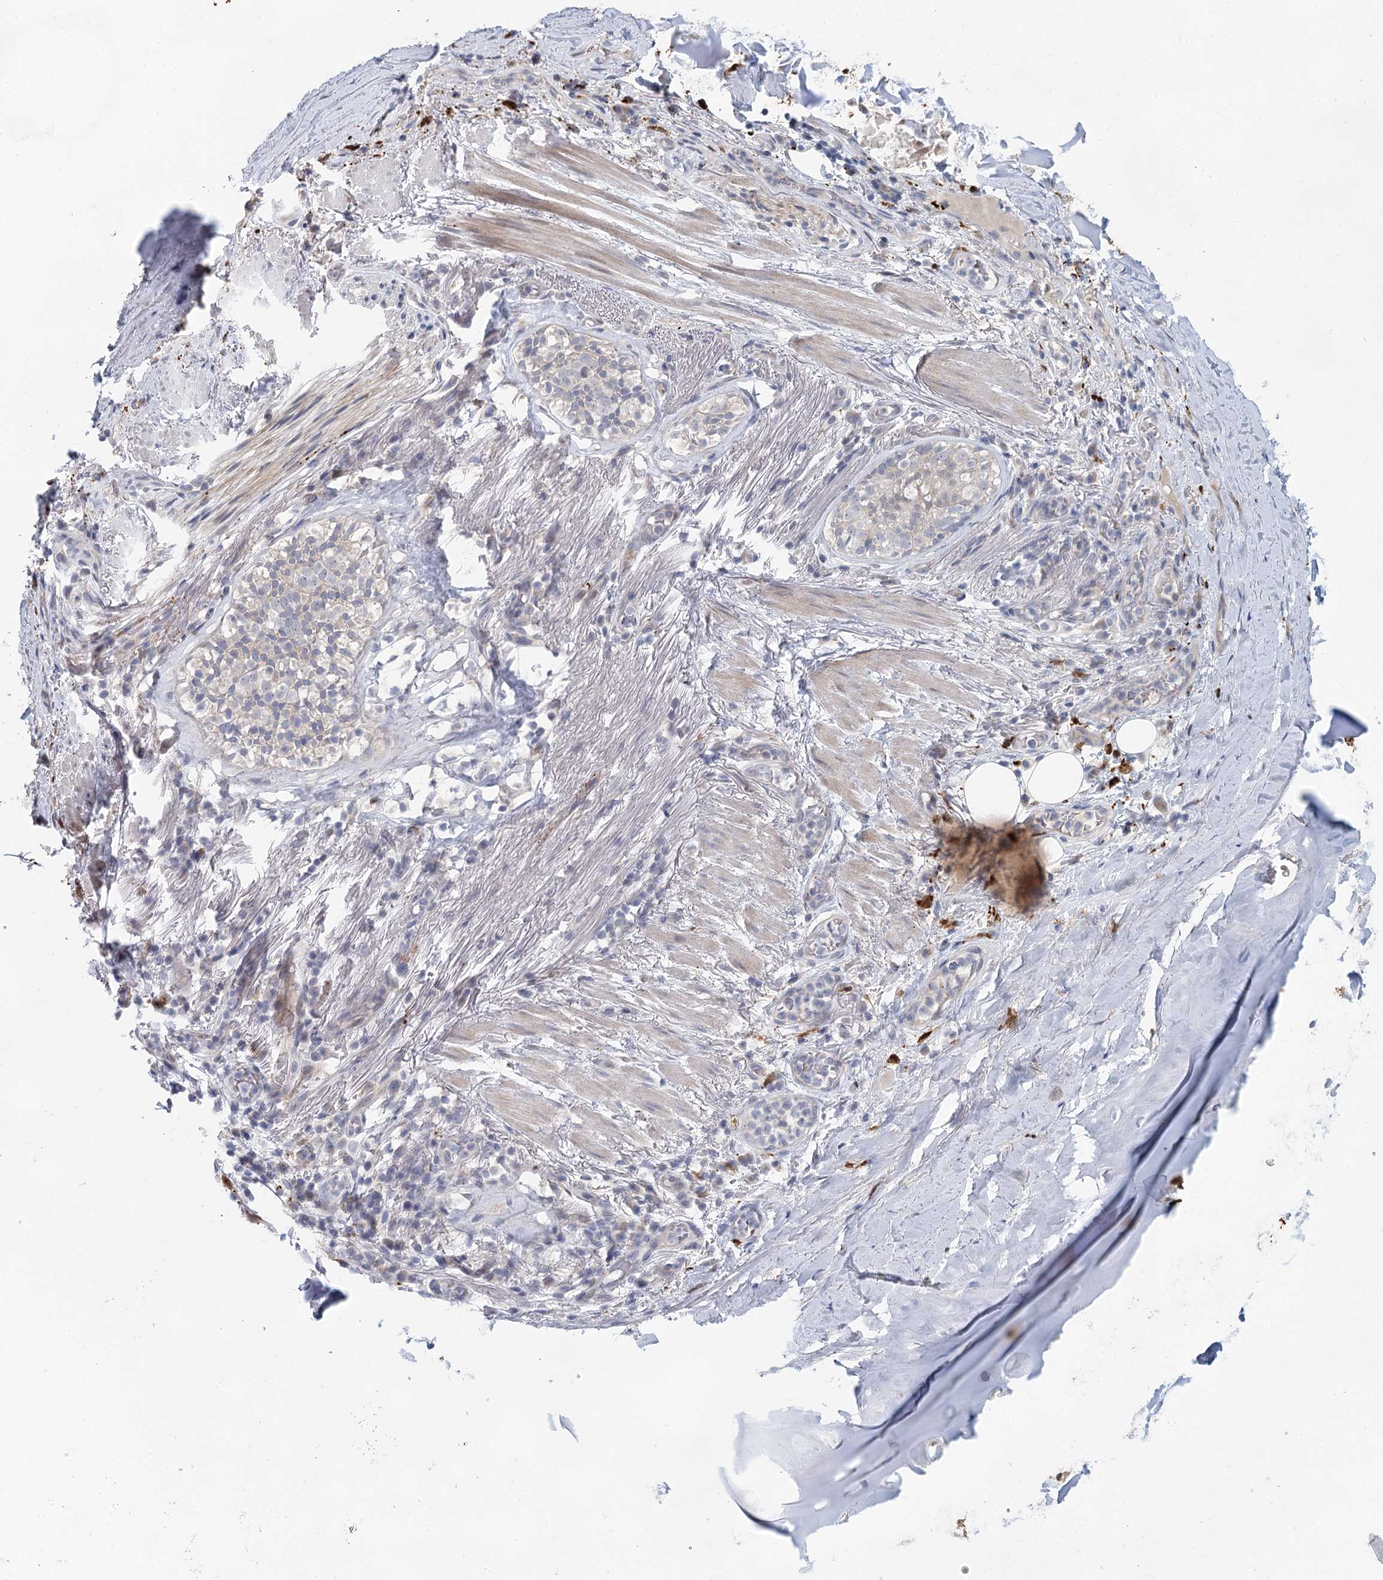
{"staining": {"intensity": "negative", "quantity": "none", "location": "none"}, "tissue": "adipose tissue", "cell_type": "Adipocytes", "image_type": "normal", "snomed": [{"axis": "morphology", "description": "Normal tissue, NOS"}, {"axis": "topography", "description": "Lymph node"}, {"axis": "topography", "description": "Cartilage tissue"}, {"axis": "topography", "description": "Bronchus"}], "caption": "A high-resolution image shows immunohistochemistry (IHC) staining of normal adipose tissue, which shows no significant expression in adipocytes.", "gene": "SLC19A3", "patient": {"sex": "male", "age": 63}}